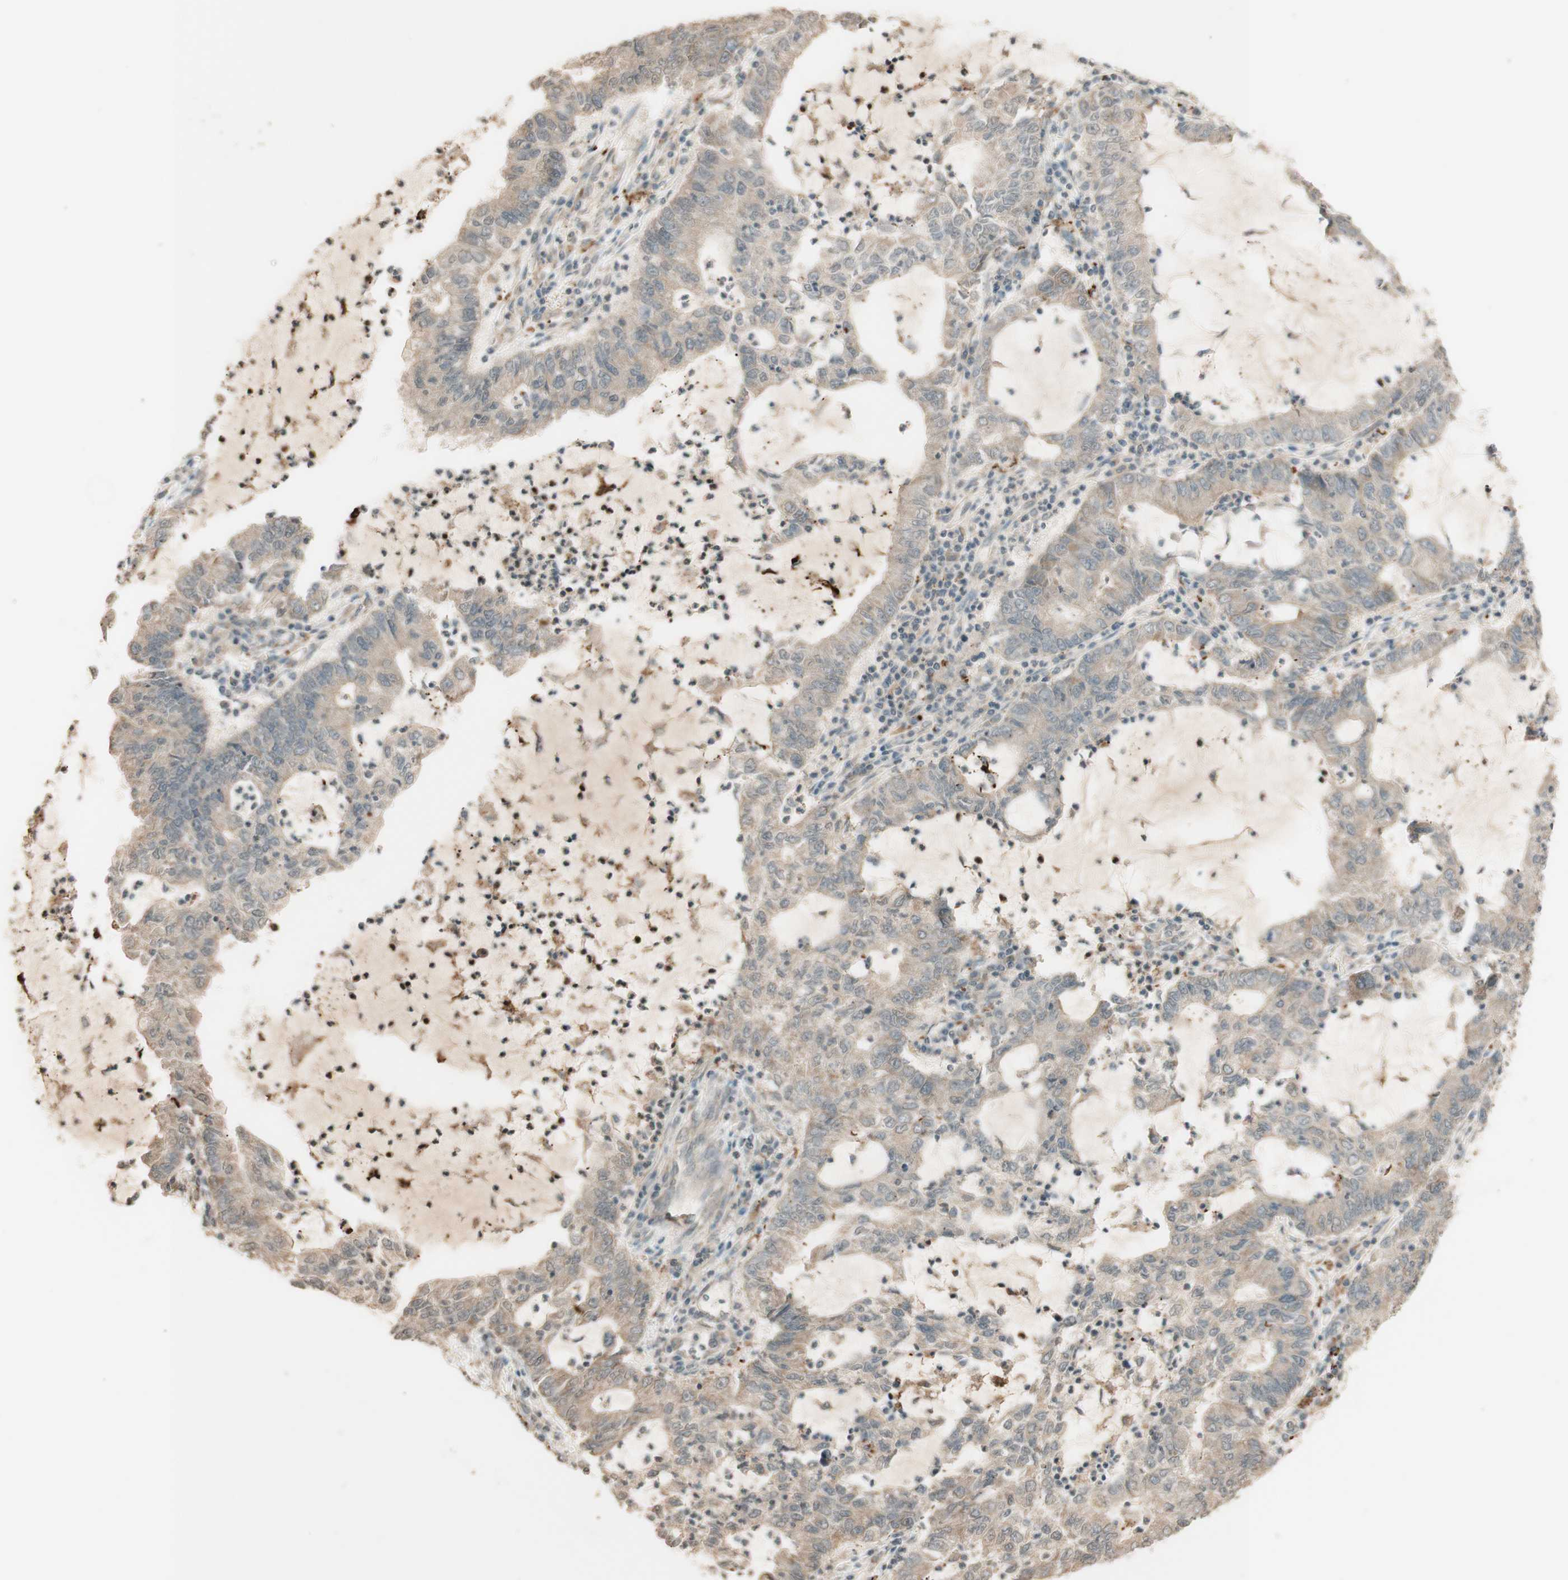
{"staining": {"intensity": "weak", "quantity": ">75%", "location": "cytoplasmic/membranous"}, "tissue": "lung cancer", "cell_type": "Tumor cells", "image_type": "cancer", "snomed": [{"axis": "morphology", "description": "Adenocarcinoma, NOS"}, {"axis": "topography", "description": "Lung"}], "caption": "Immunohistochemistry (IHC) staining of lung cancer (adenocarcinoma), which displays low levels of weak cytoplasmic/membranous expression in about >75% of tumor cells indicating weak cytoplasmic/membranous protein expression. The staining was performed using DAB (3,3'-diaminobenzidine) (brown) for protein detection and nuclei were counterstained in hematoxylin (blue).", "gene": "CLCN2", "patient": {"sex": "female", "age": 51}}